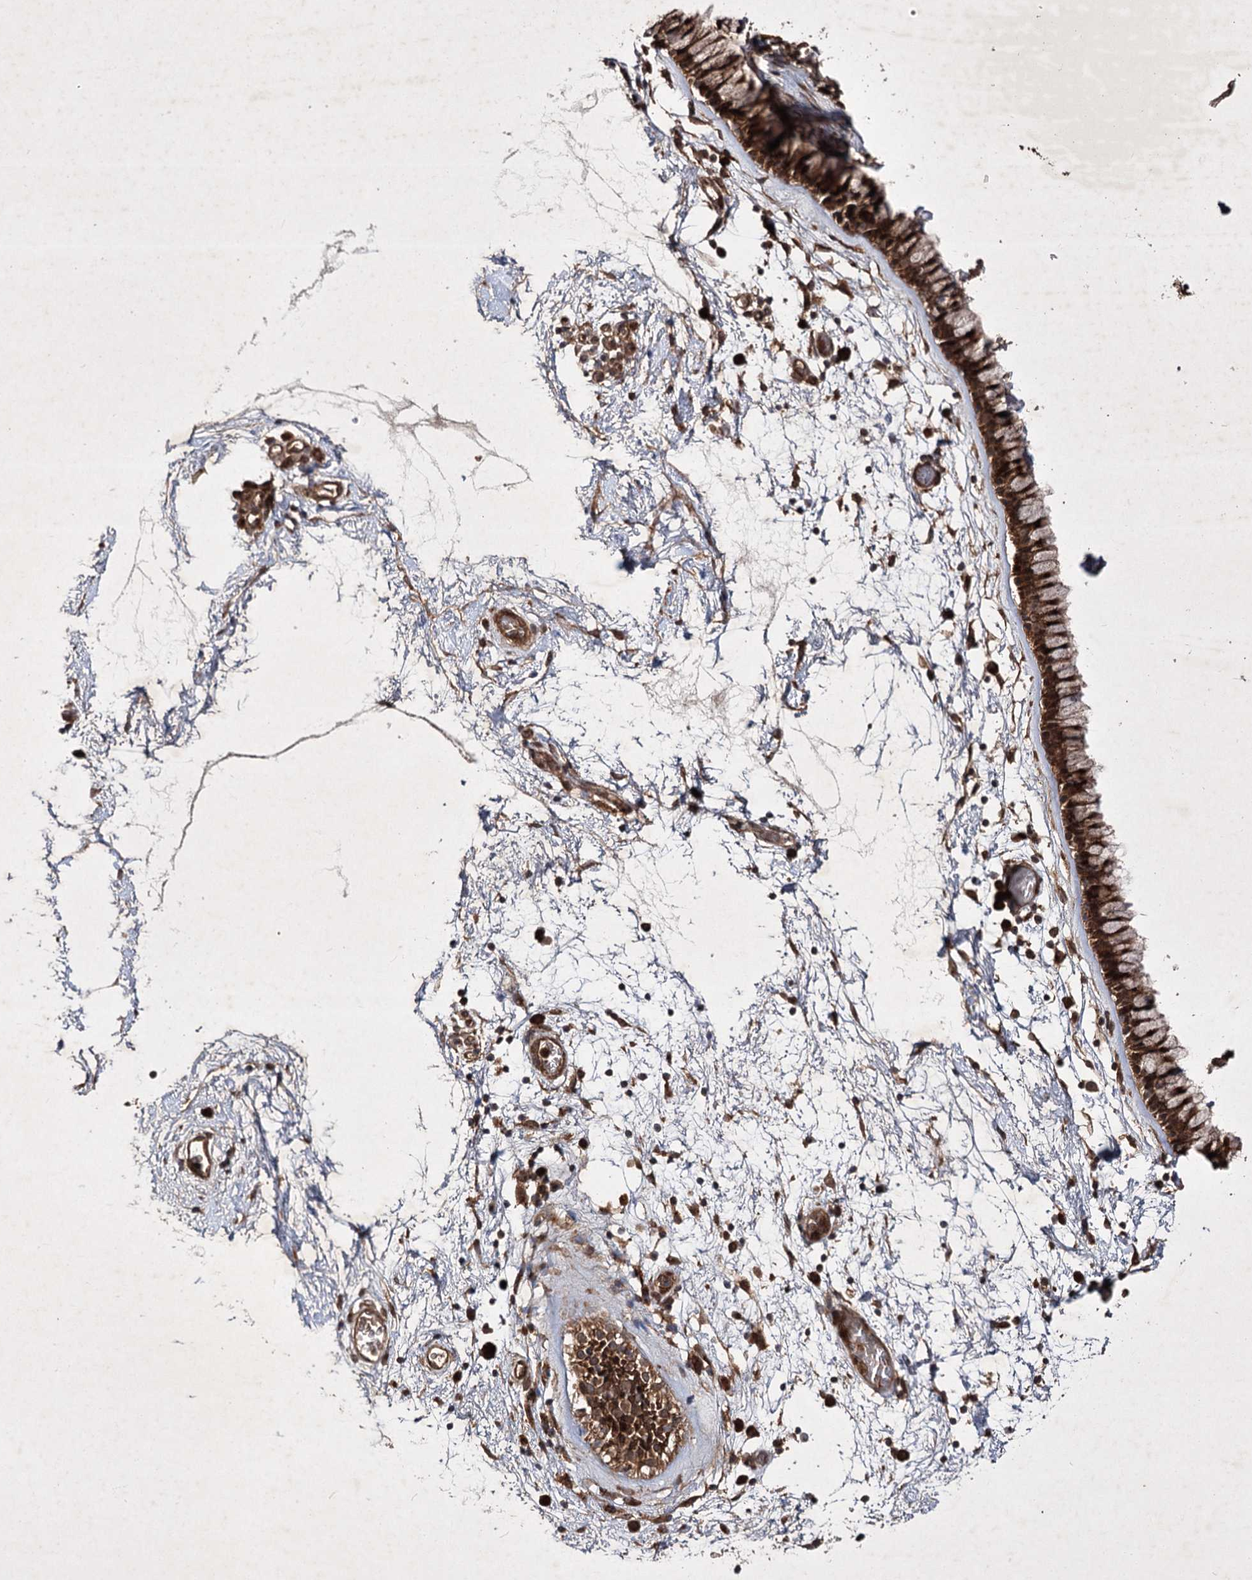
{"staining": {"intensity": "strong", "quantity": ">75%", "location": "cytoplasmic/membranous"}, "tissue": "nasopharynx", "cell_type": "Respiratory epithelial cells", "image_type": "normal", "snomed": [{"axis": "morphology", "description": "Normal tissue, NOS"}, {"axis": "morphology", "description": "Inflammation, NOS"}, {"axis": "topography", "description": "Nasopharynx"}], "caption": "Immunohistochemistry (DAB) staining of benign human nasopharynx exhibits strong cytoplasmic/membranous protein staining in about >75% of respiratory epithelial cells.", "gene": "DNAJC13", "patient": {"sex": "male", "age": 48}}